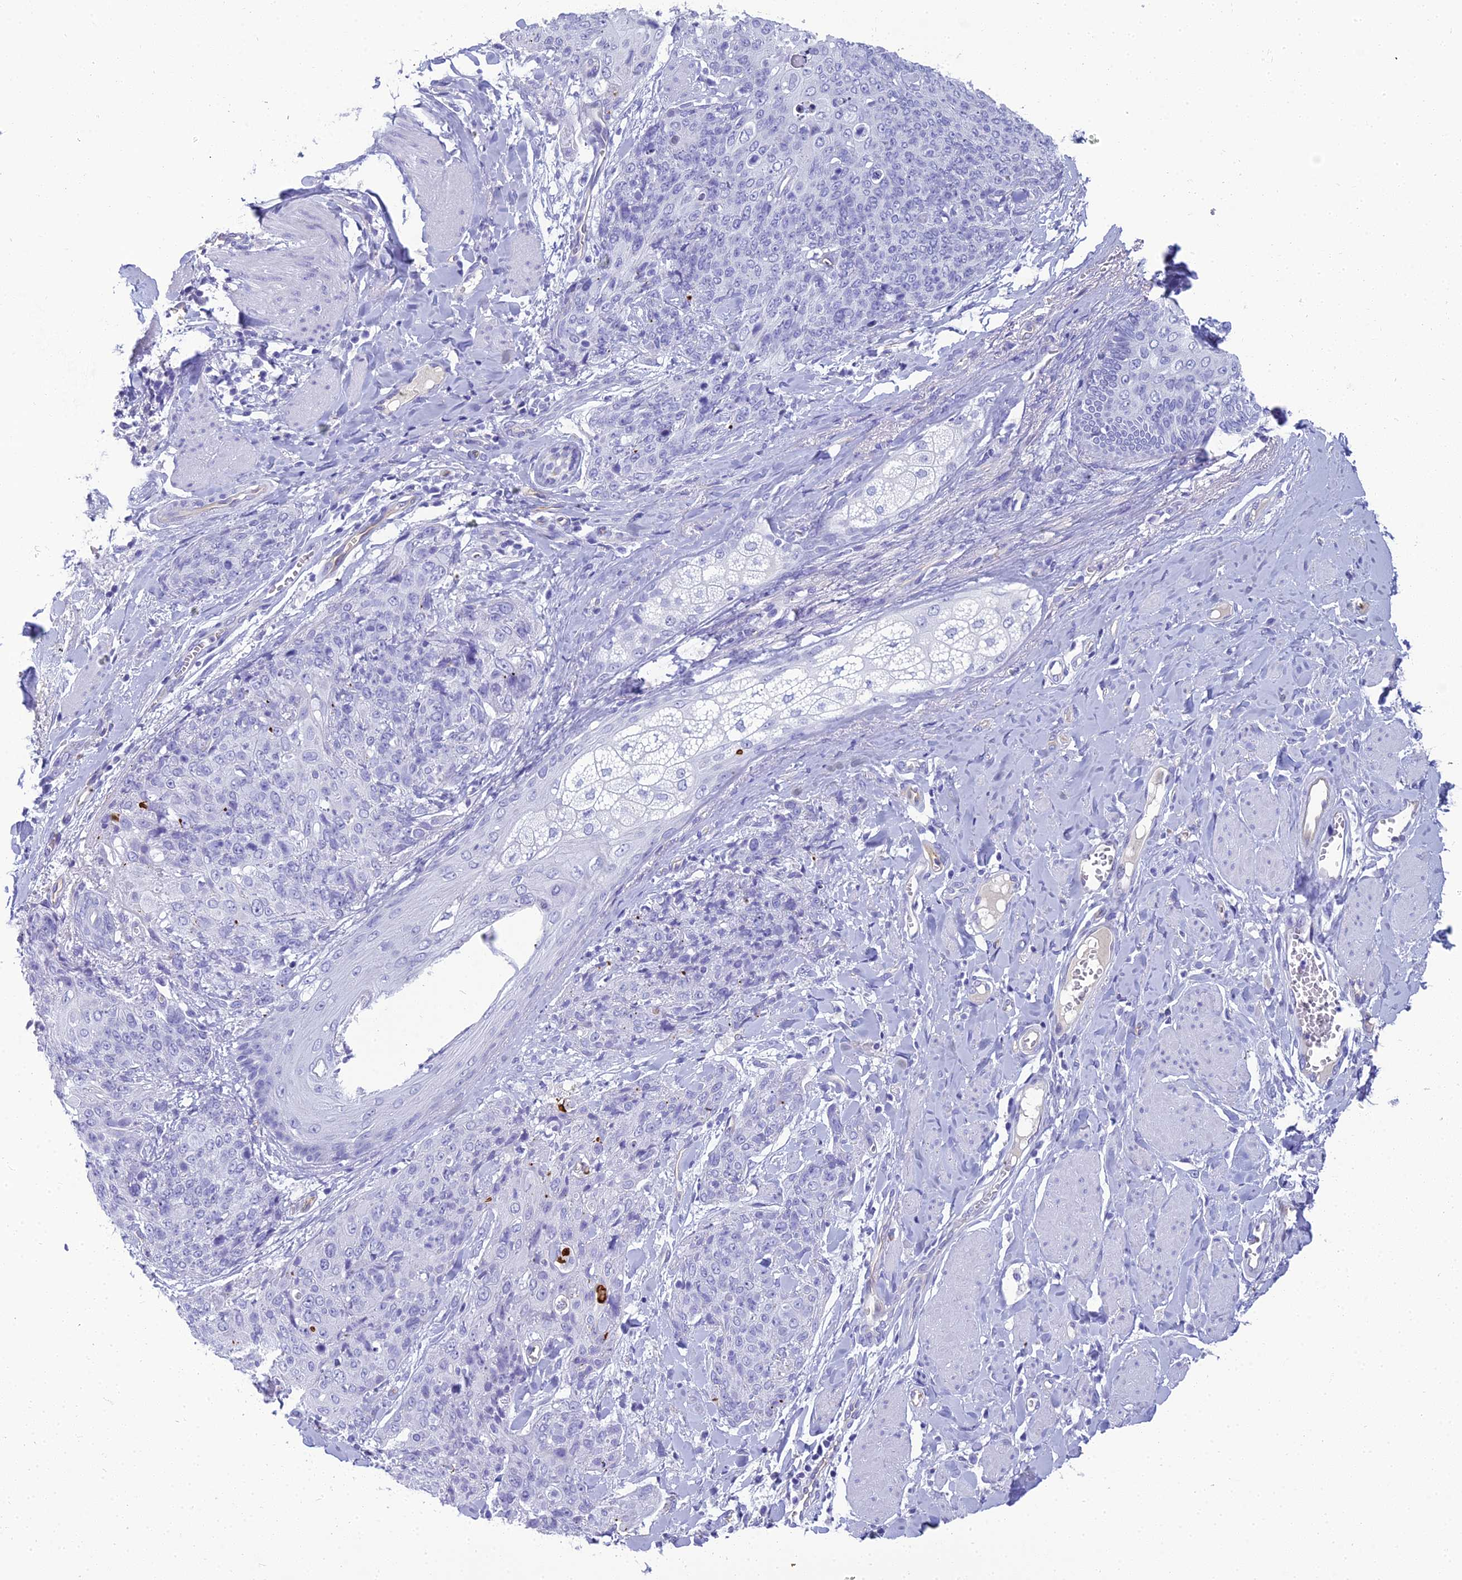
{"staining": {"intensity": "negative", "quantity": "none", "location": "none"}, "tissue": "skin cancer", "cell_type": "Tumor cells", "image_type": "cancer", "snomed": [{"axis": "morphology", "description": "Squamous cell carcinoma, NOS"}, {"axis": "topography", "description": "Skin"}, {"axis": "topography", "description": "Vulva"}], "caption": "Skin squamous cell carcinoma was stained to show a protein in brown. There is no significant positivity in tumor cells.", "gene": "NINJ1", "patient": {"sex": "female", "age": 85}}